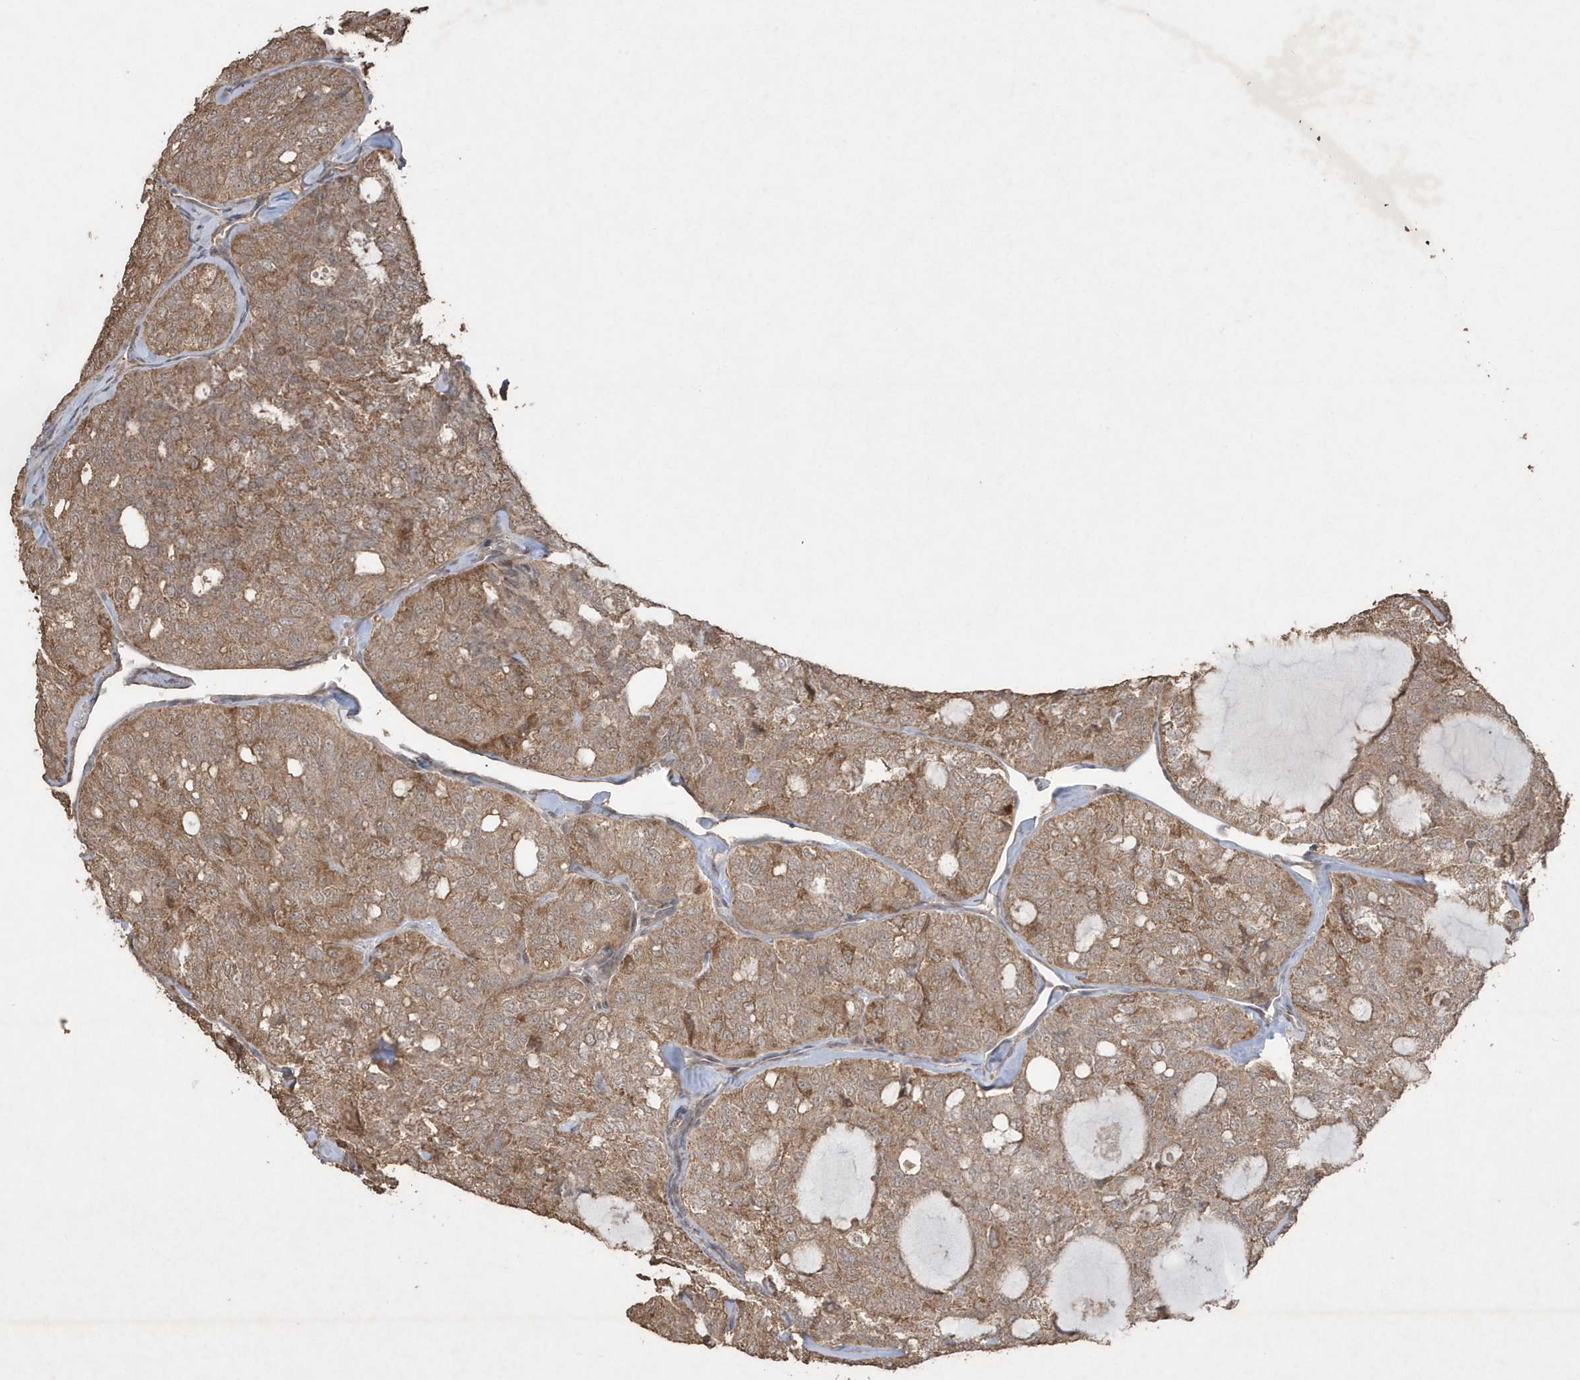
{"staining": {"intensity": "moderate", "quantity": ">75%", "location": "cytoplasmic/membranous"}, "tissue": "thyroid cancer", "cell_type": "Tumor cells", "image_type": "cancer", "snomed": [{"axis": "morphology", "description": "Follicular adenoma carcinoma, NOS"}, {"axis": "topography", "description": "Thyroid gland"}], "caption": "DAB (3,3'-diaminobenzidine) immunohistochemical staining of thyroid cancer reveals moderate cytoplasmic/membranous protein positivity in about >75% of tumor cells. The protein of interest is stained brown, and the nuclei are stained in blue (DAB IHC with brightfield microscopy, high magnification).", "gene": "PAXBP1", "patient": {"sex": "male", "age": 75}}